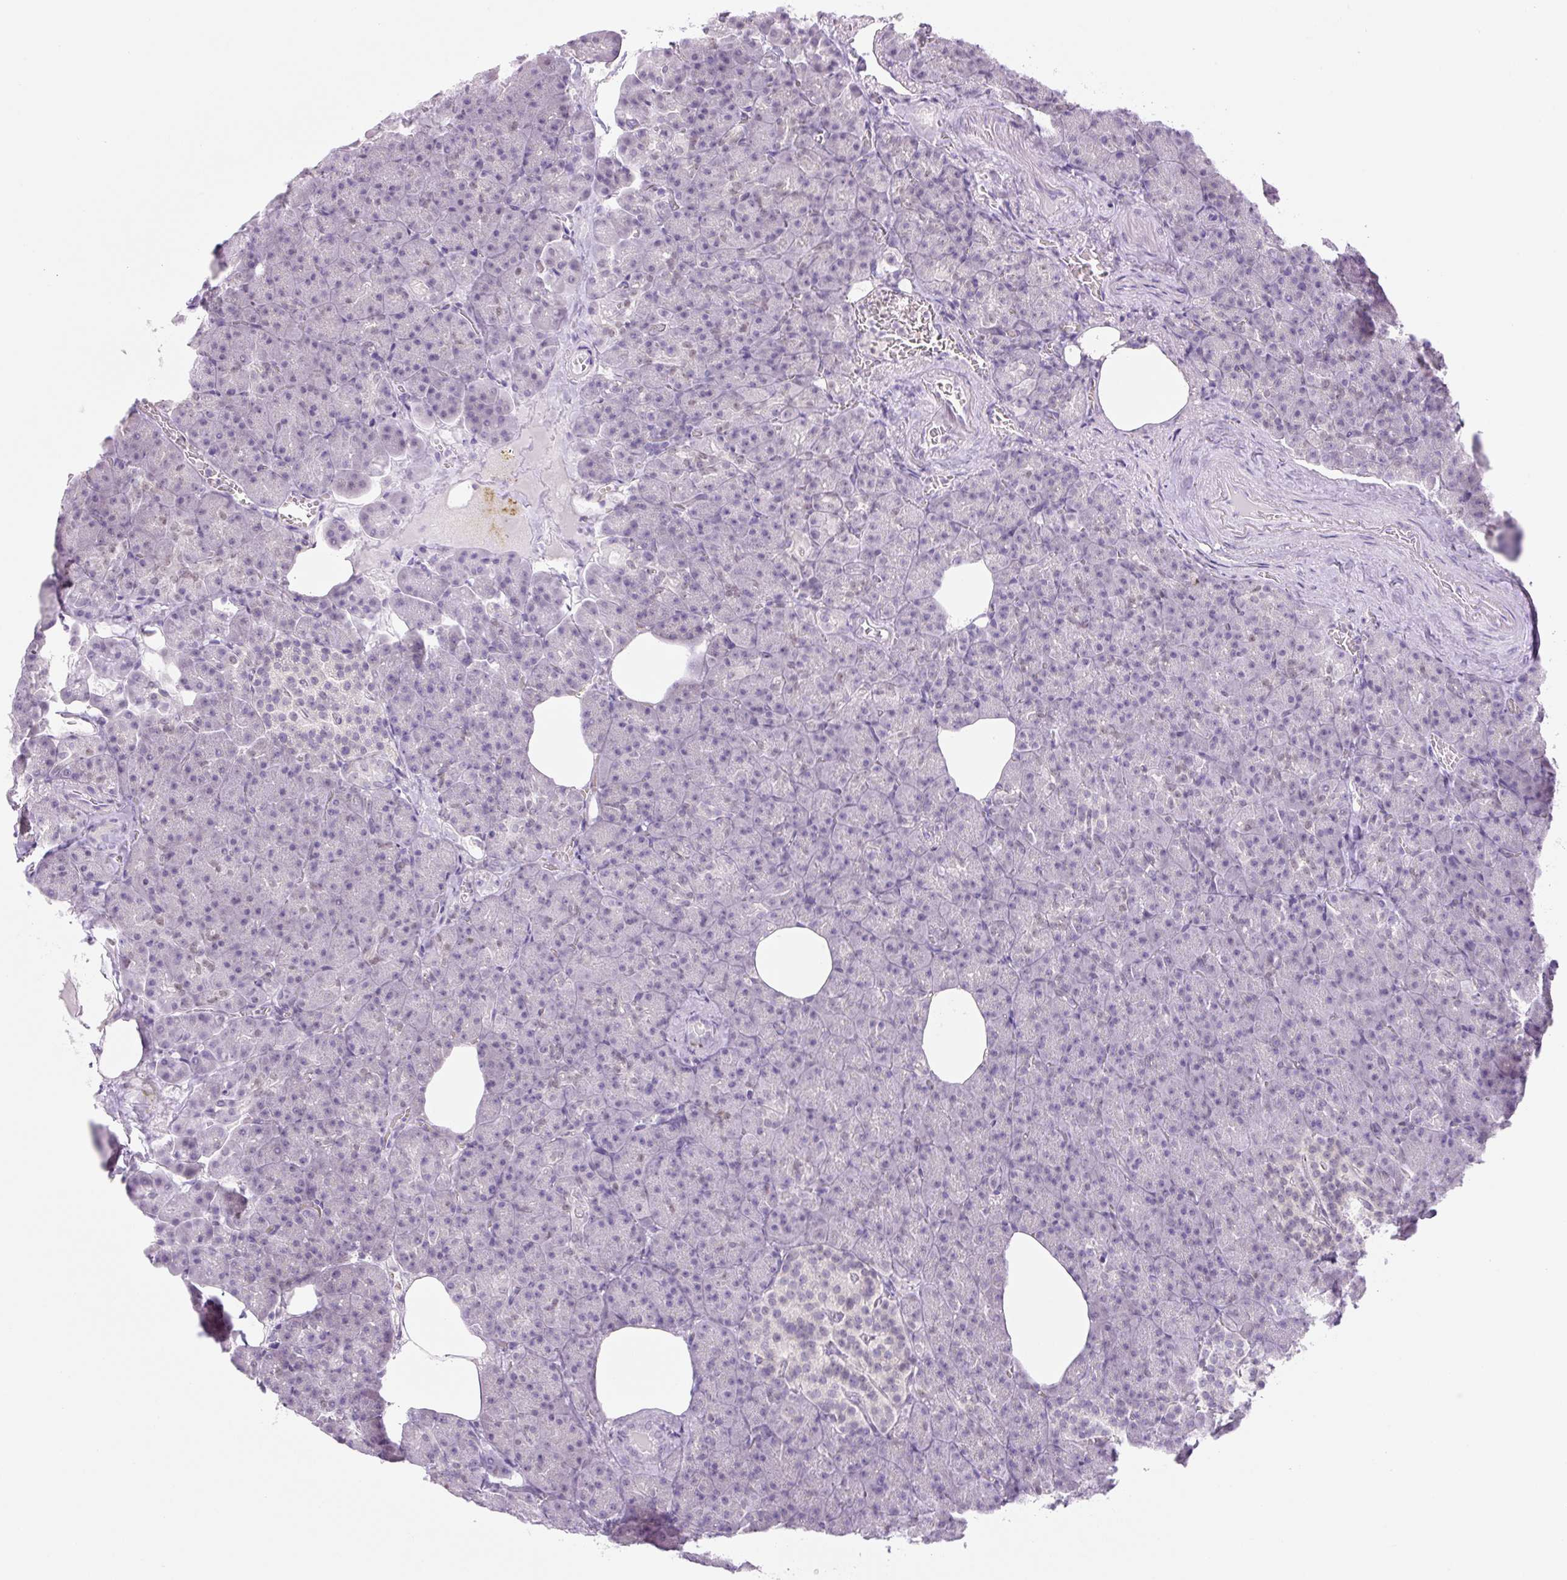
{"staining": {"intensity": "negative", "quantity": "none", "location": "none"}, "tissue": "pancreas", "cell_type": "Exocrine glandular cells", "image_type": "normal", "snomed": [{"axis": "morphology", "description": "Normal tissue, NOS"}, {"axis": "topography", "description": "Pancreas"}], "caption": "The photomicrograph shows no significant staining in exocrine glandular cells of pancreas.", "gene": "TLE3", "patient": {"sex": "female", "age": 74}}